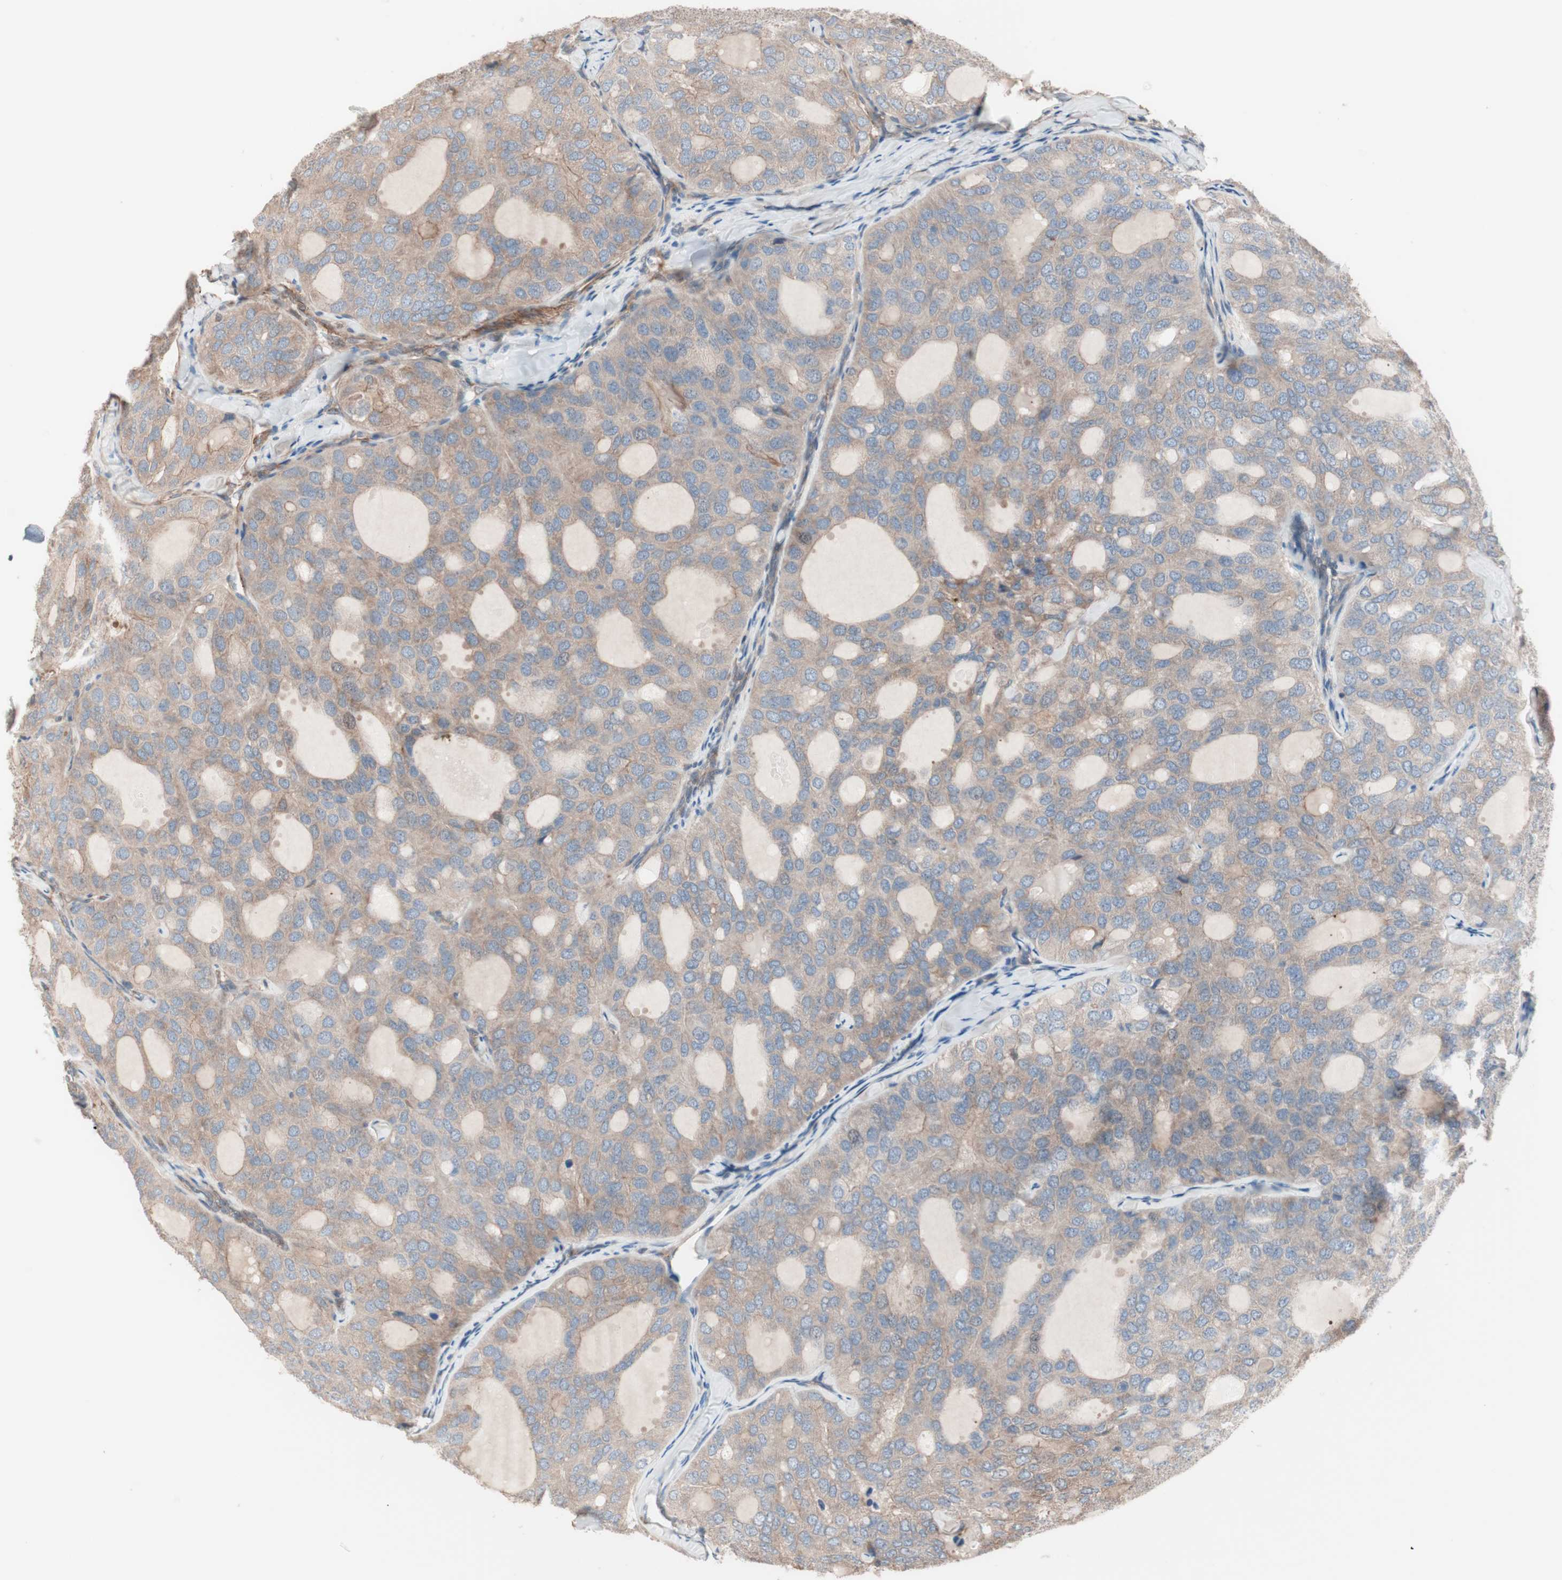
{"staining": {"intensity": "weak", "quantity": ">75%", "location": "cytoplasmic/membranous"}, "tissue": "thyroid cancer", "cell_type": "Tumor cells", "image_type": "cancer", "snomed": [{"axis": "morphology", "description": "Follicular adenoma carcinoma, NOS"}, {"axis": "topography", "description": "Thyroid gland"}], "caption": "Weak cytoplasmic/membranous staining for a protein is present in approximately >75% of tumor cells of thyroid cancer using immunohistochemistry (IHC).", "gene": "ALG5", "patient": {"sex": "male", "age": 75}}